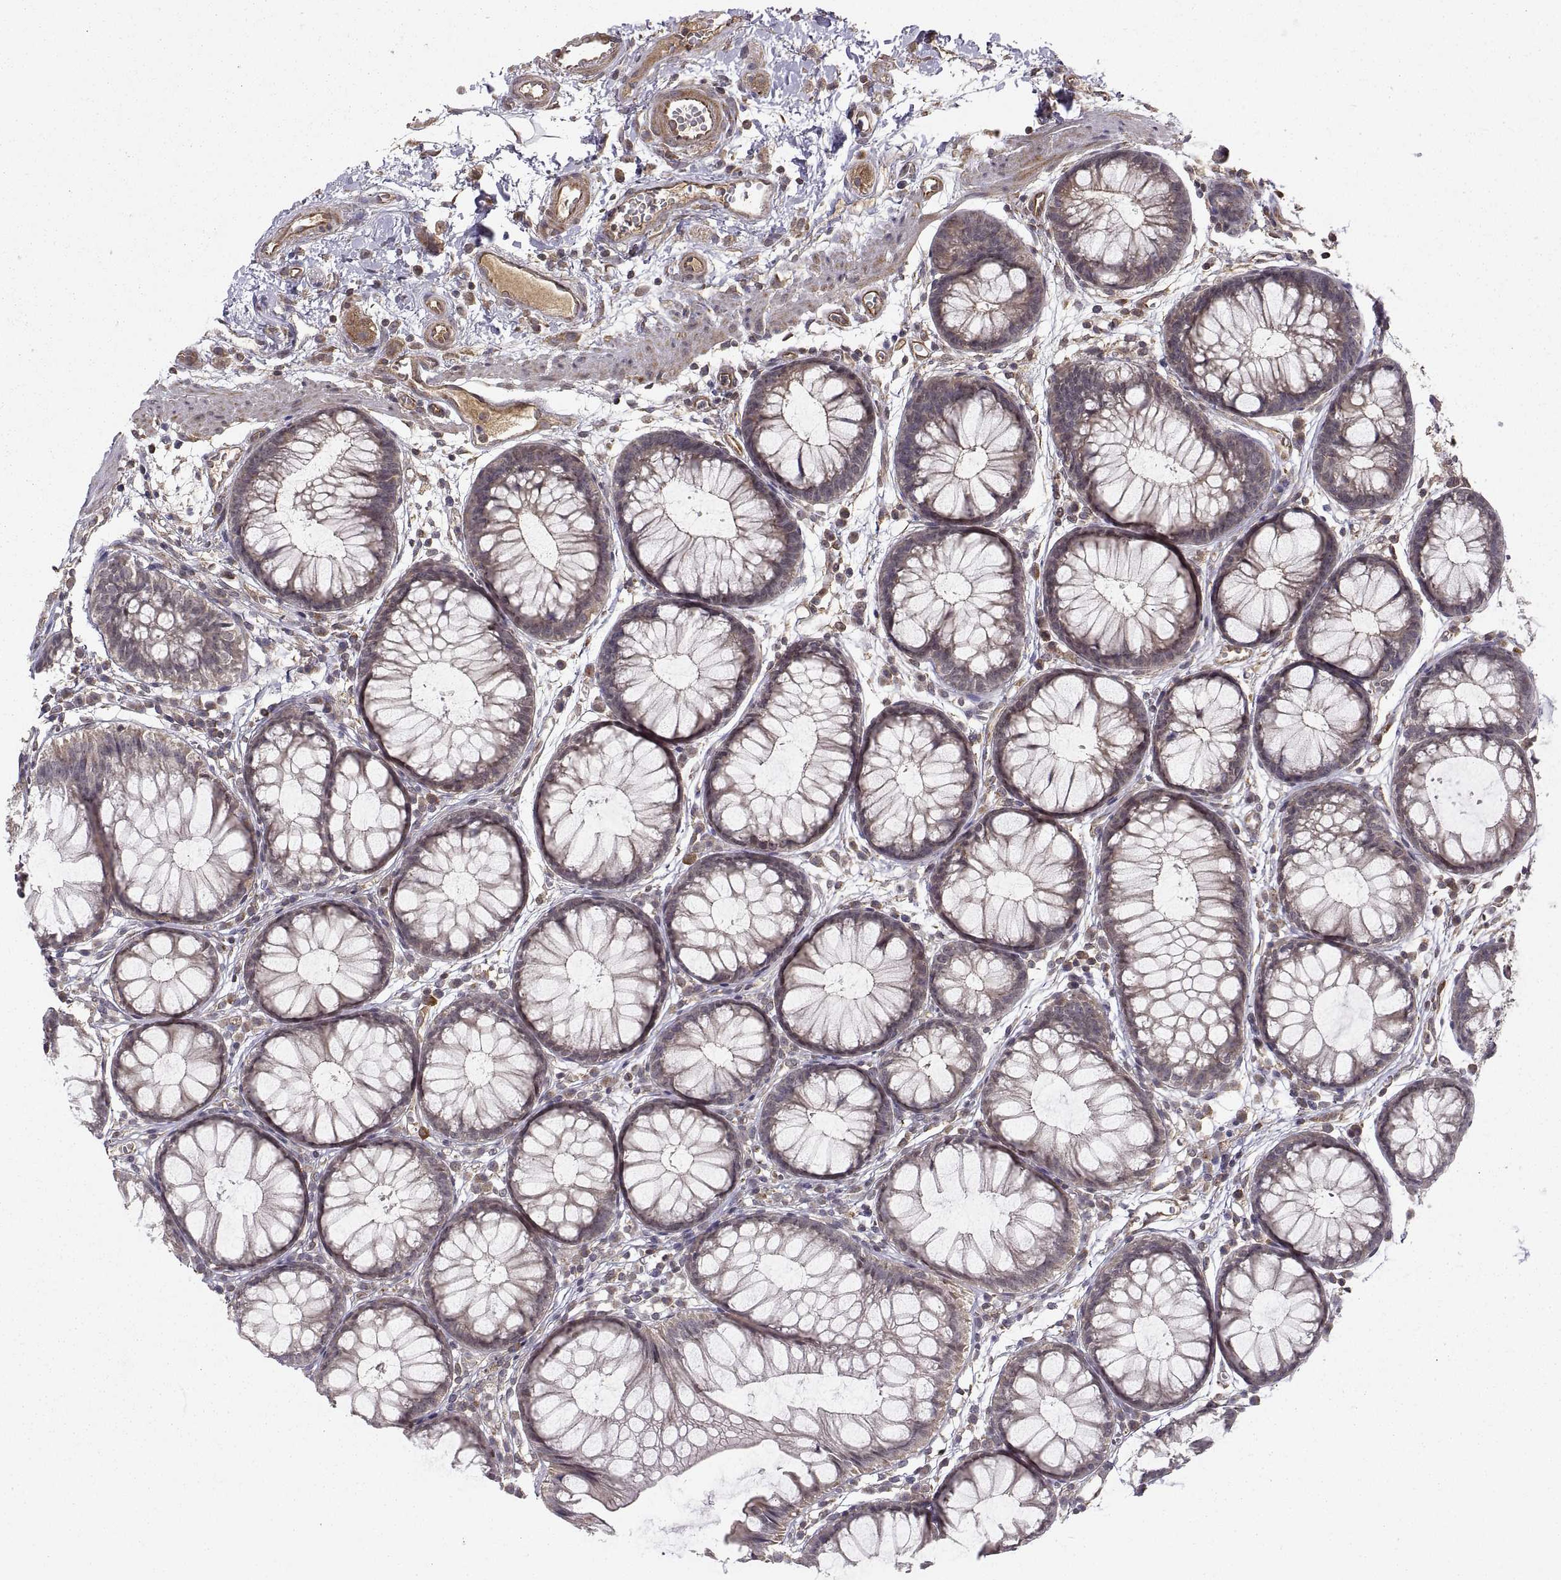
{"staining": {"intensity": "moderate", "quantity": ">75%", "location": "cytoplasmic/membranous"}, "tissue": "colon", "cell_type": "Endothelial cells", "image_type": "normal", "snomed": [{"axis": "morphology", "description": "Normal tissue, NOS"}, {"axis": "morphology", "description": "Adenocarcinoma, NOS"}, {"axis": "topography", "description": "Colon"}], "caption": "This photomicrograph reveals immunohistochemistry staining of benign colon, with medium moderate cytoplasmic/membranous positivity in approximately >75% of endothelial cells.", "gene": "ABL2", "patient": {"sex": "male", "age": 65}}